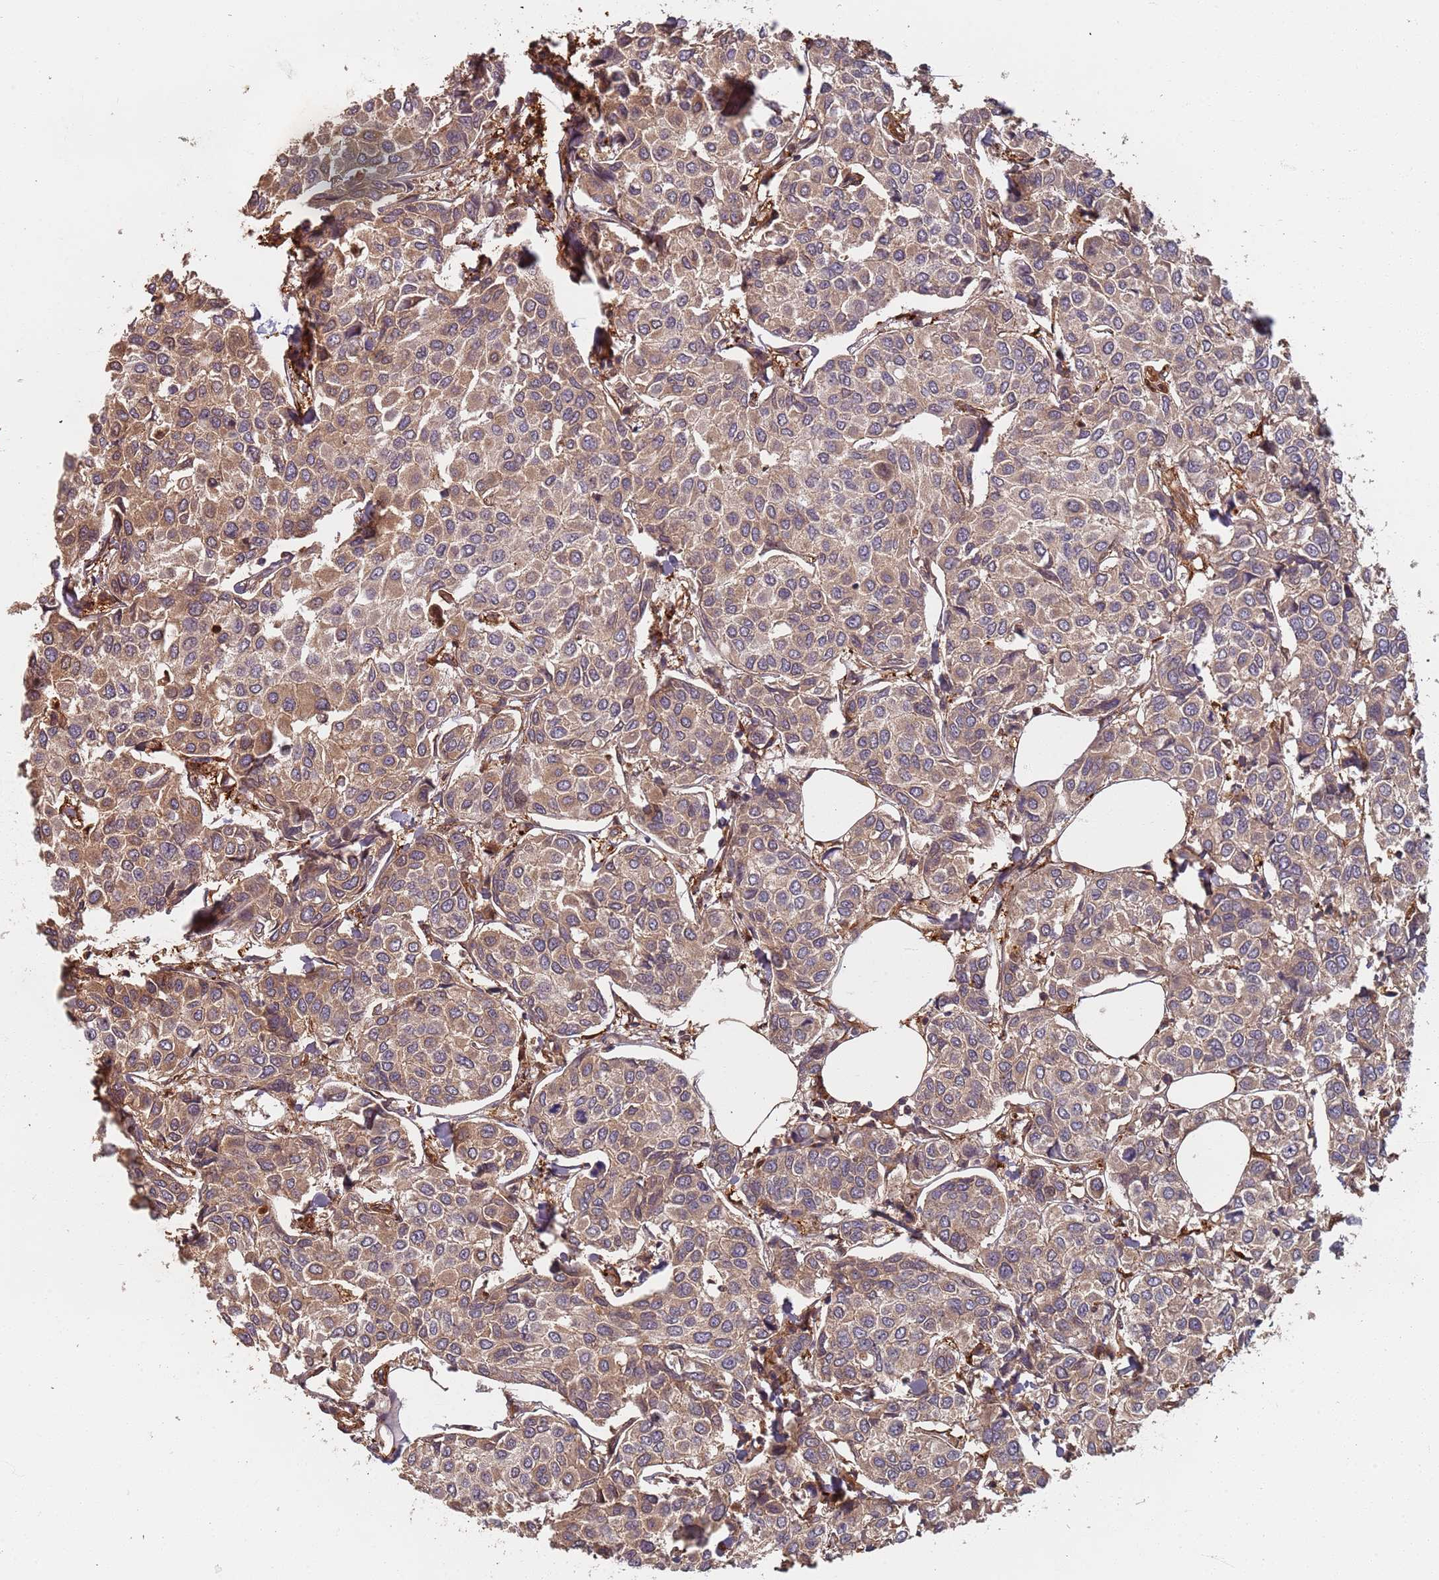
{"staining": {"intensity": "moderate", "quantity": "25%-75%", "location": "cytoplasmic/membranous"}, "tissue": "breast cancer", "cell_type": "Tumor cells", "image_type": "cancer", "snomed": [{"axis": "morphology", "description": "Duct carcinoma"}, {"axis": "topography", "description": "Breast"}], "caption": "Immunohistochemistry (IHC) staining of breast intraductal carcinoma, which shows medium levels of moderate cytoplasmic/membranous staining in about 25%-75% of tumor cells indicating moderate cytoplasmic/membranous protein expression. The staining was performed using DAB (3,3'-diaminobenzidine) (brown) for protein detection and nuclei were counterstained in hematoxylin (blue).", "gene": "SDCCAG8", "patient": {"sex": "female", "age": 55}}